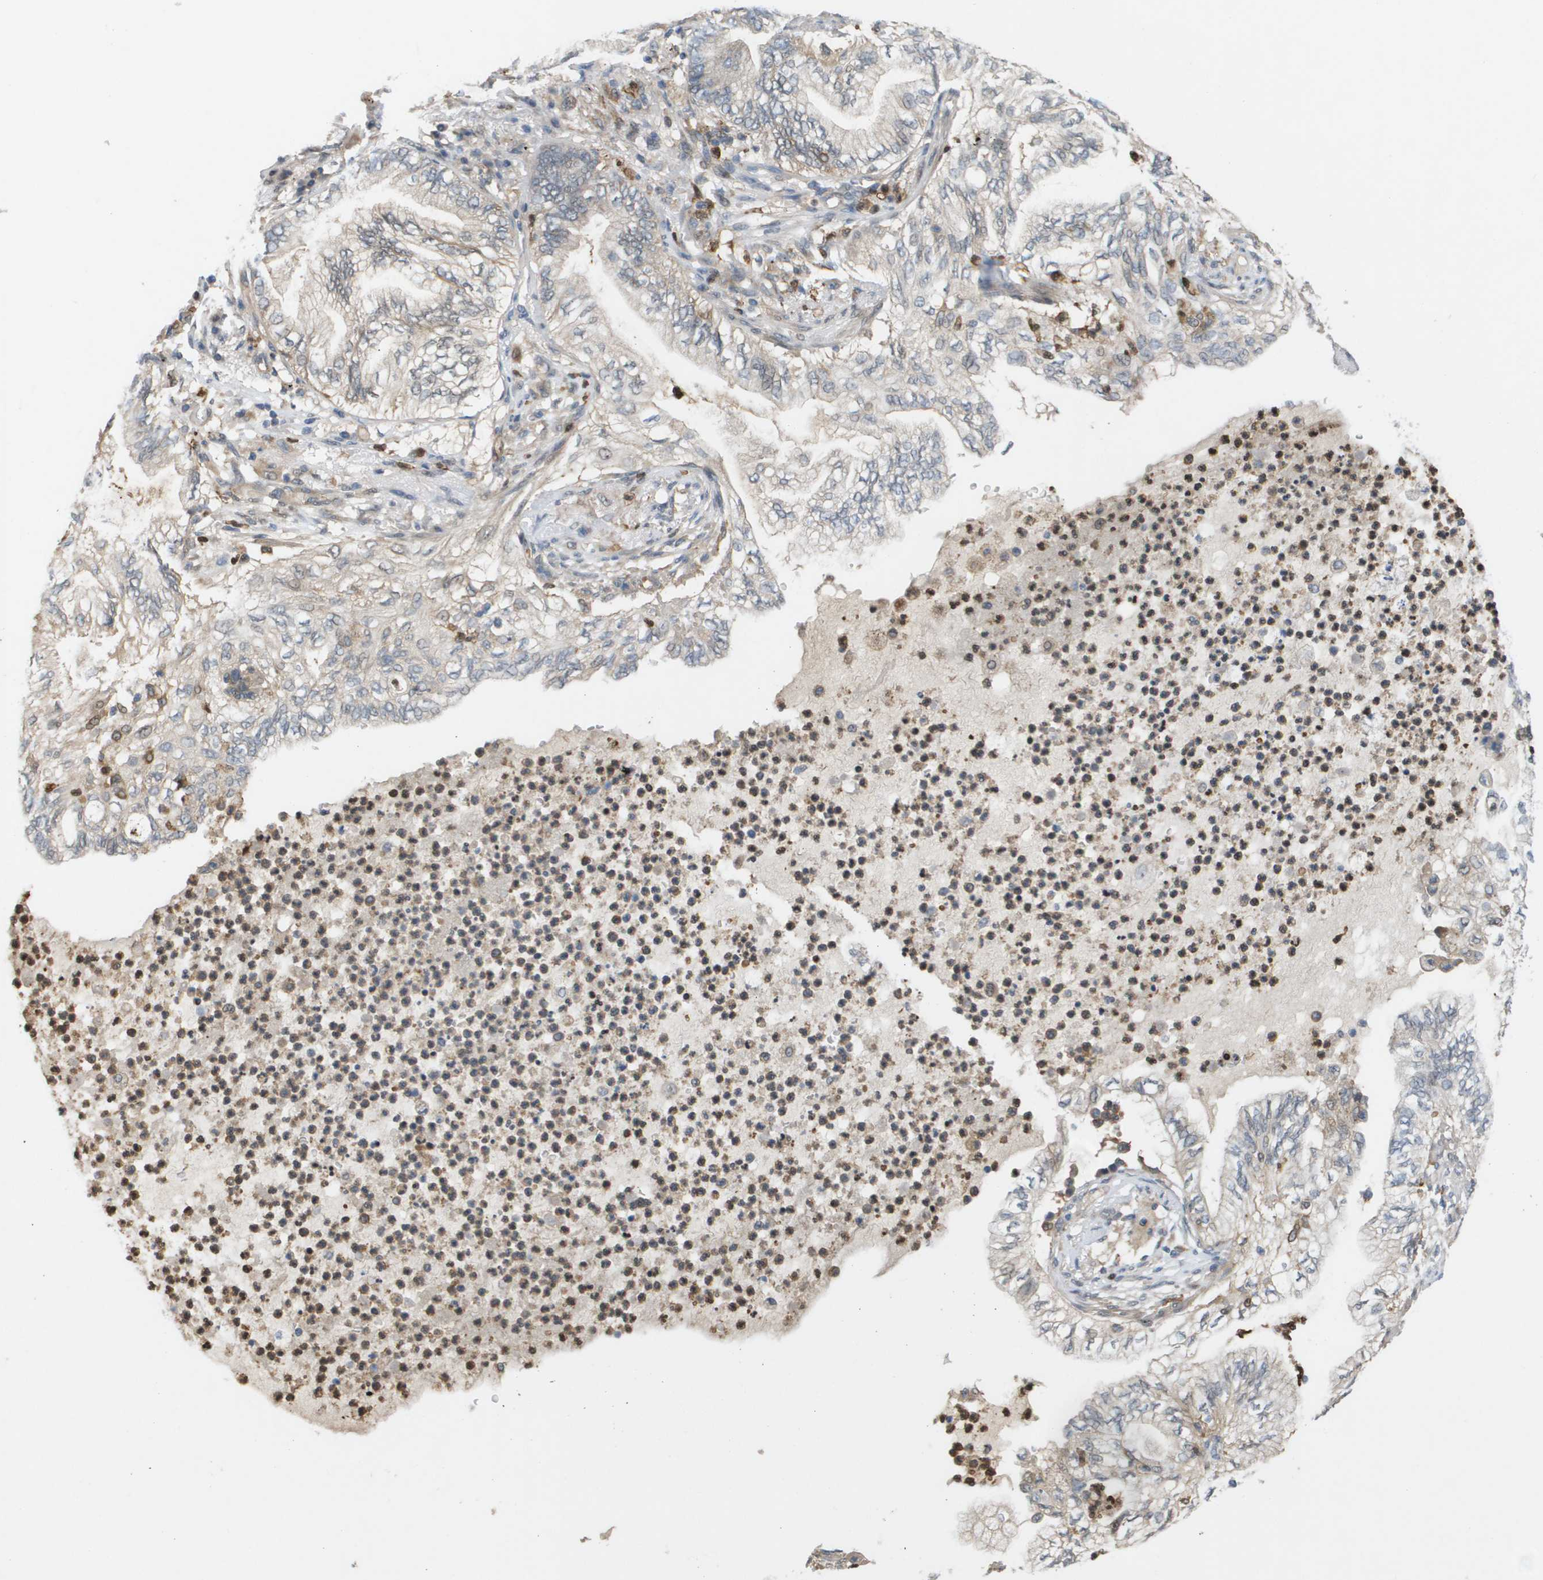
{"staining": {"intensity": "weak", "quantity": "25%-75%", "location": "cytoplasmic/membranous"}, "tissue": "lung cancer", "cell_type": "Tumor cells", "image_type": "cancer", "snomed": [{"axis": "morphology", "description": "Normal tissue, NOS"}, {"axis": "morphology", "description": "Adenocarcinoma, NOS"}, {"axis": "topography", "description": "Bronchus"}, {"axis": "topography", "description": "Lung"}], "caption": "A photomicrograph of human adenocarcinoma (lung) stained for a protein reveals weak cytoplasmic/membranous brown staining in tumor cells.", "gene": "PALD1", "patient": {"sex": "female", "age": 70}}